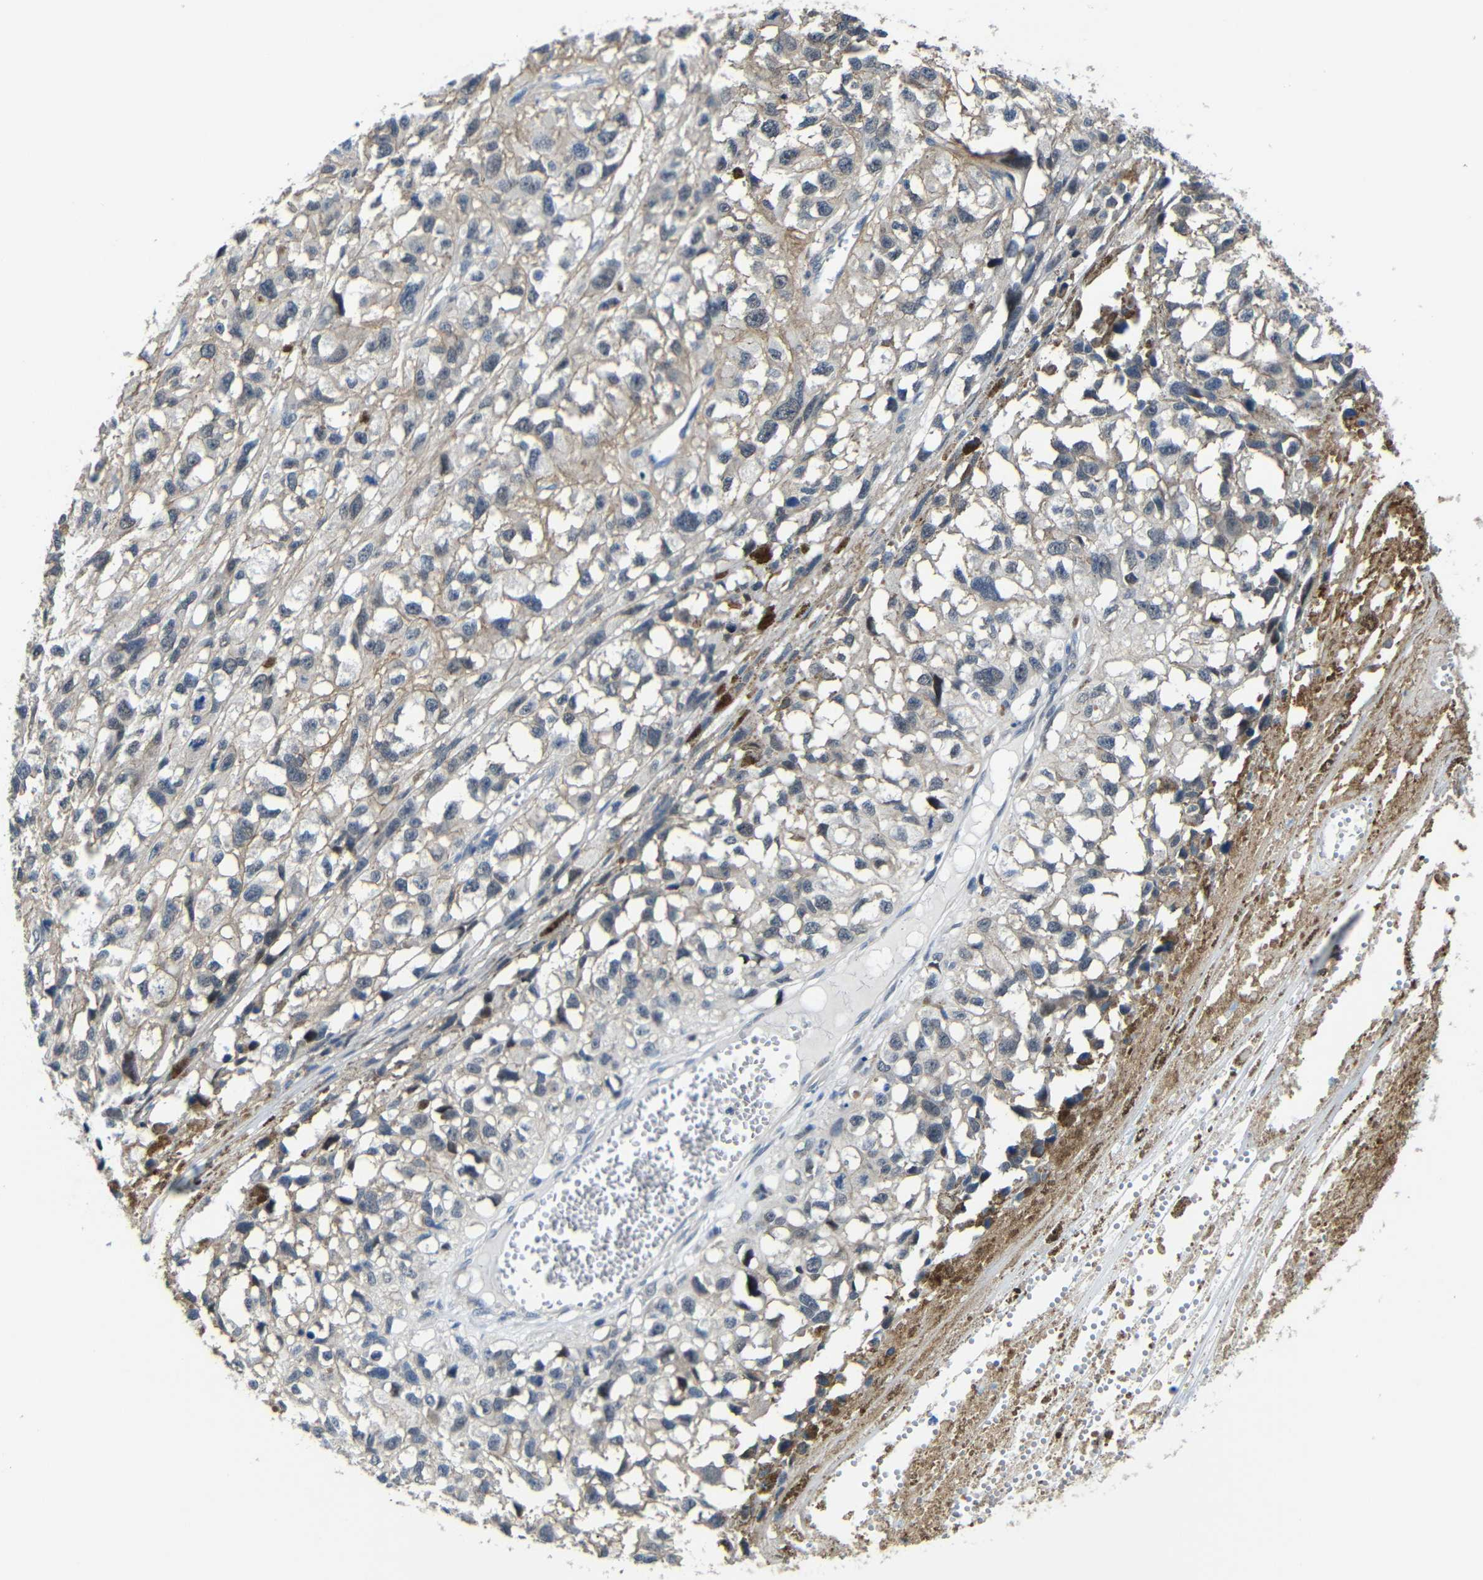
{"staining": {"intensity": "negative", "quantity": "none", "location": "none"}, "tissue": "melanoma", "cell_type": "Tumor cells", "image_type": "cancer", "snomed": [{"axis": "morphology", "description": "Malignant melanoma, Metastatic site"}, {"axis": "topography", "description": "Lymph node"}], "caption": "The IHC image has no significant expression in tumor cells of melanoma tissue.", "gene": "ZNF90", "patient": {"sex": "male", "age": 59}}